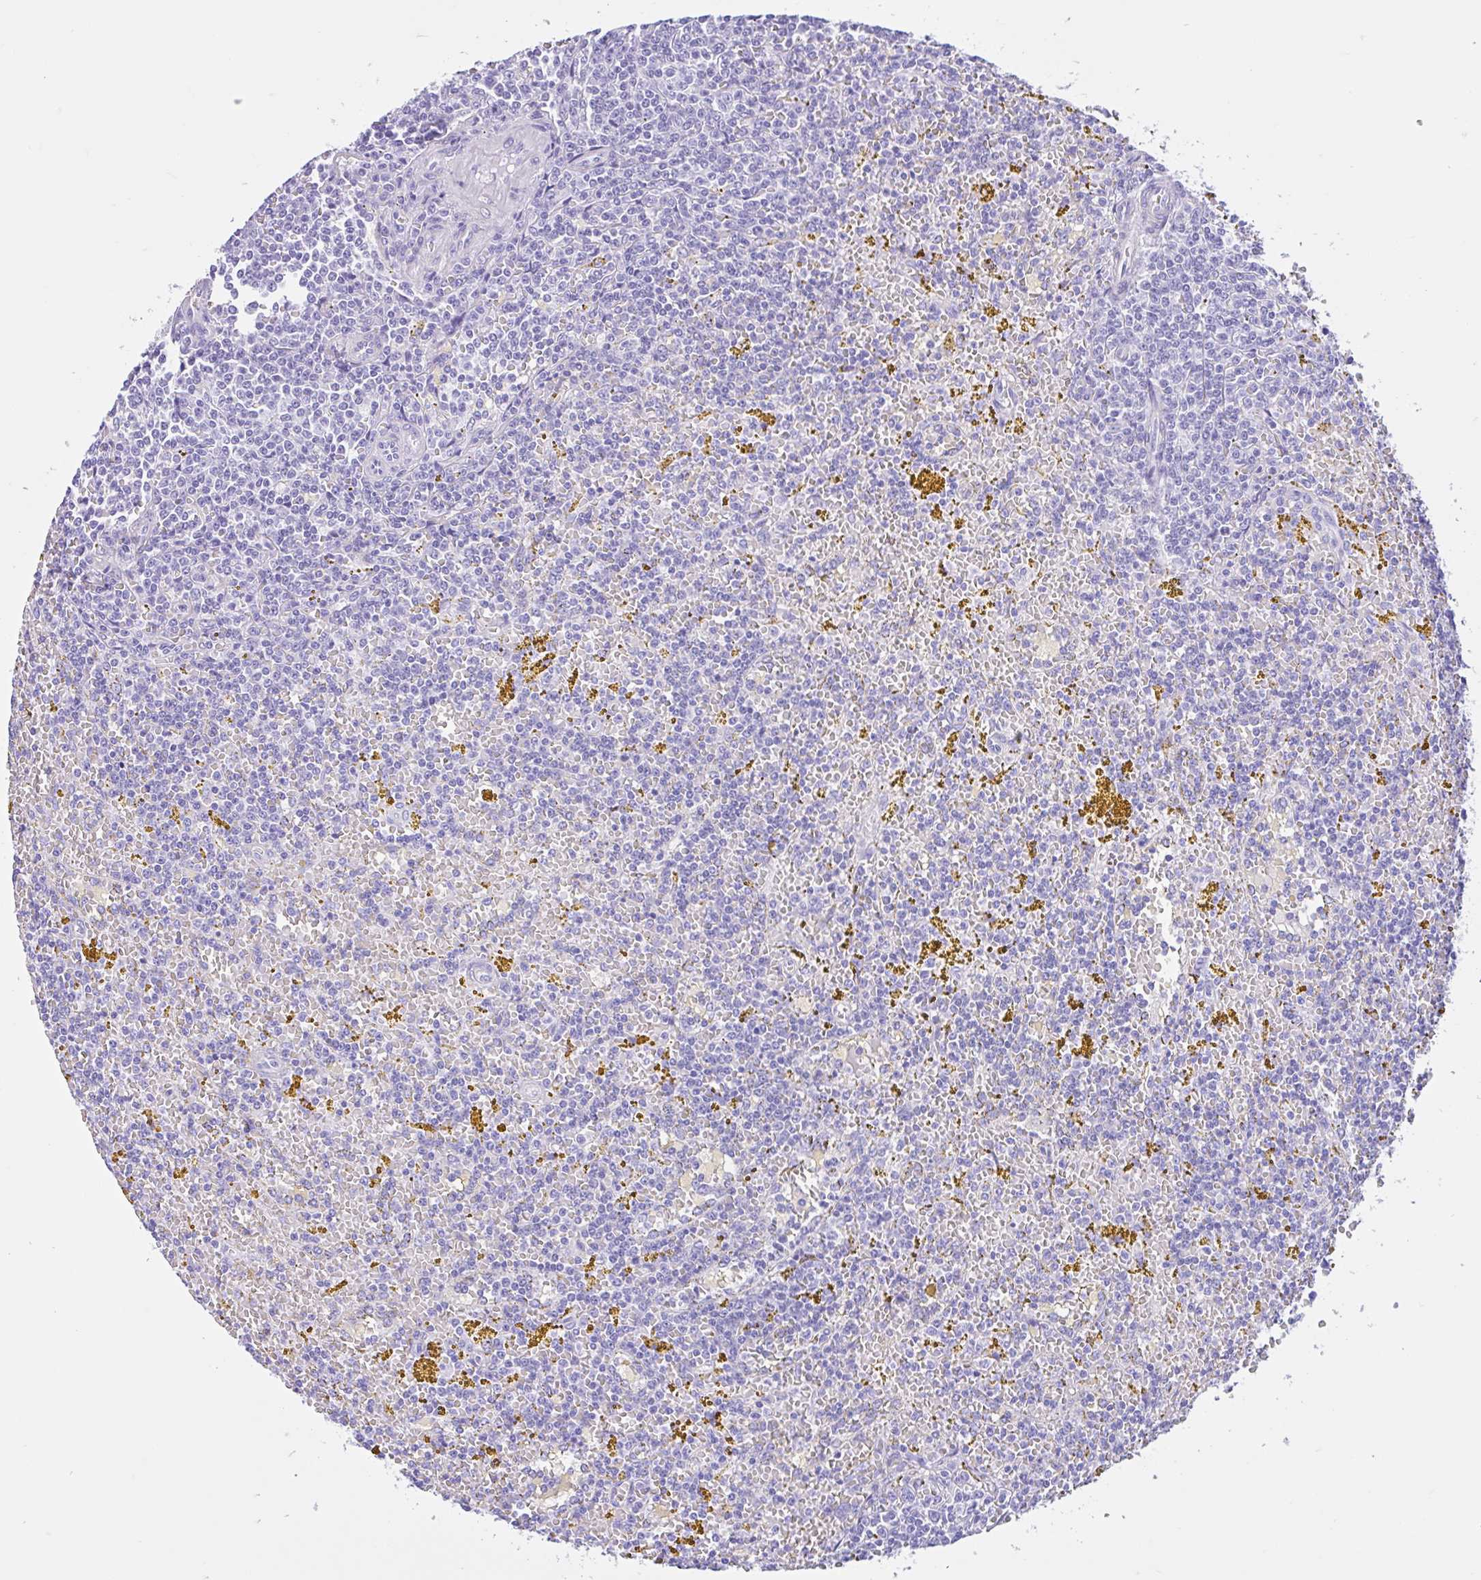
{"staining": {"intensity": "negative", "quantity": "none", "location": "none"}, "tissue": "lymphoma", "cell_type": "Tumor cells", "image_type": "cancer", "snomed": [{"axis": "morphology", "description": "Malignant lymphoma, non-Hodgkin's type, Low grade"}, {"axis": "topography", "description": "Spleen"}, {"axis": "topography", "description": "Lymph node"}], "caption": "A high-resolution histopathology image shows immunohistochemistry staining of lymphoma, which exhibits no significant positivity in tumor cells.", "gene": "IAPP", "patient": {"sex": "female", "age": 66}}